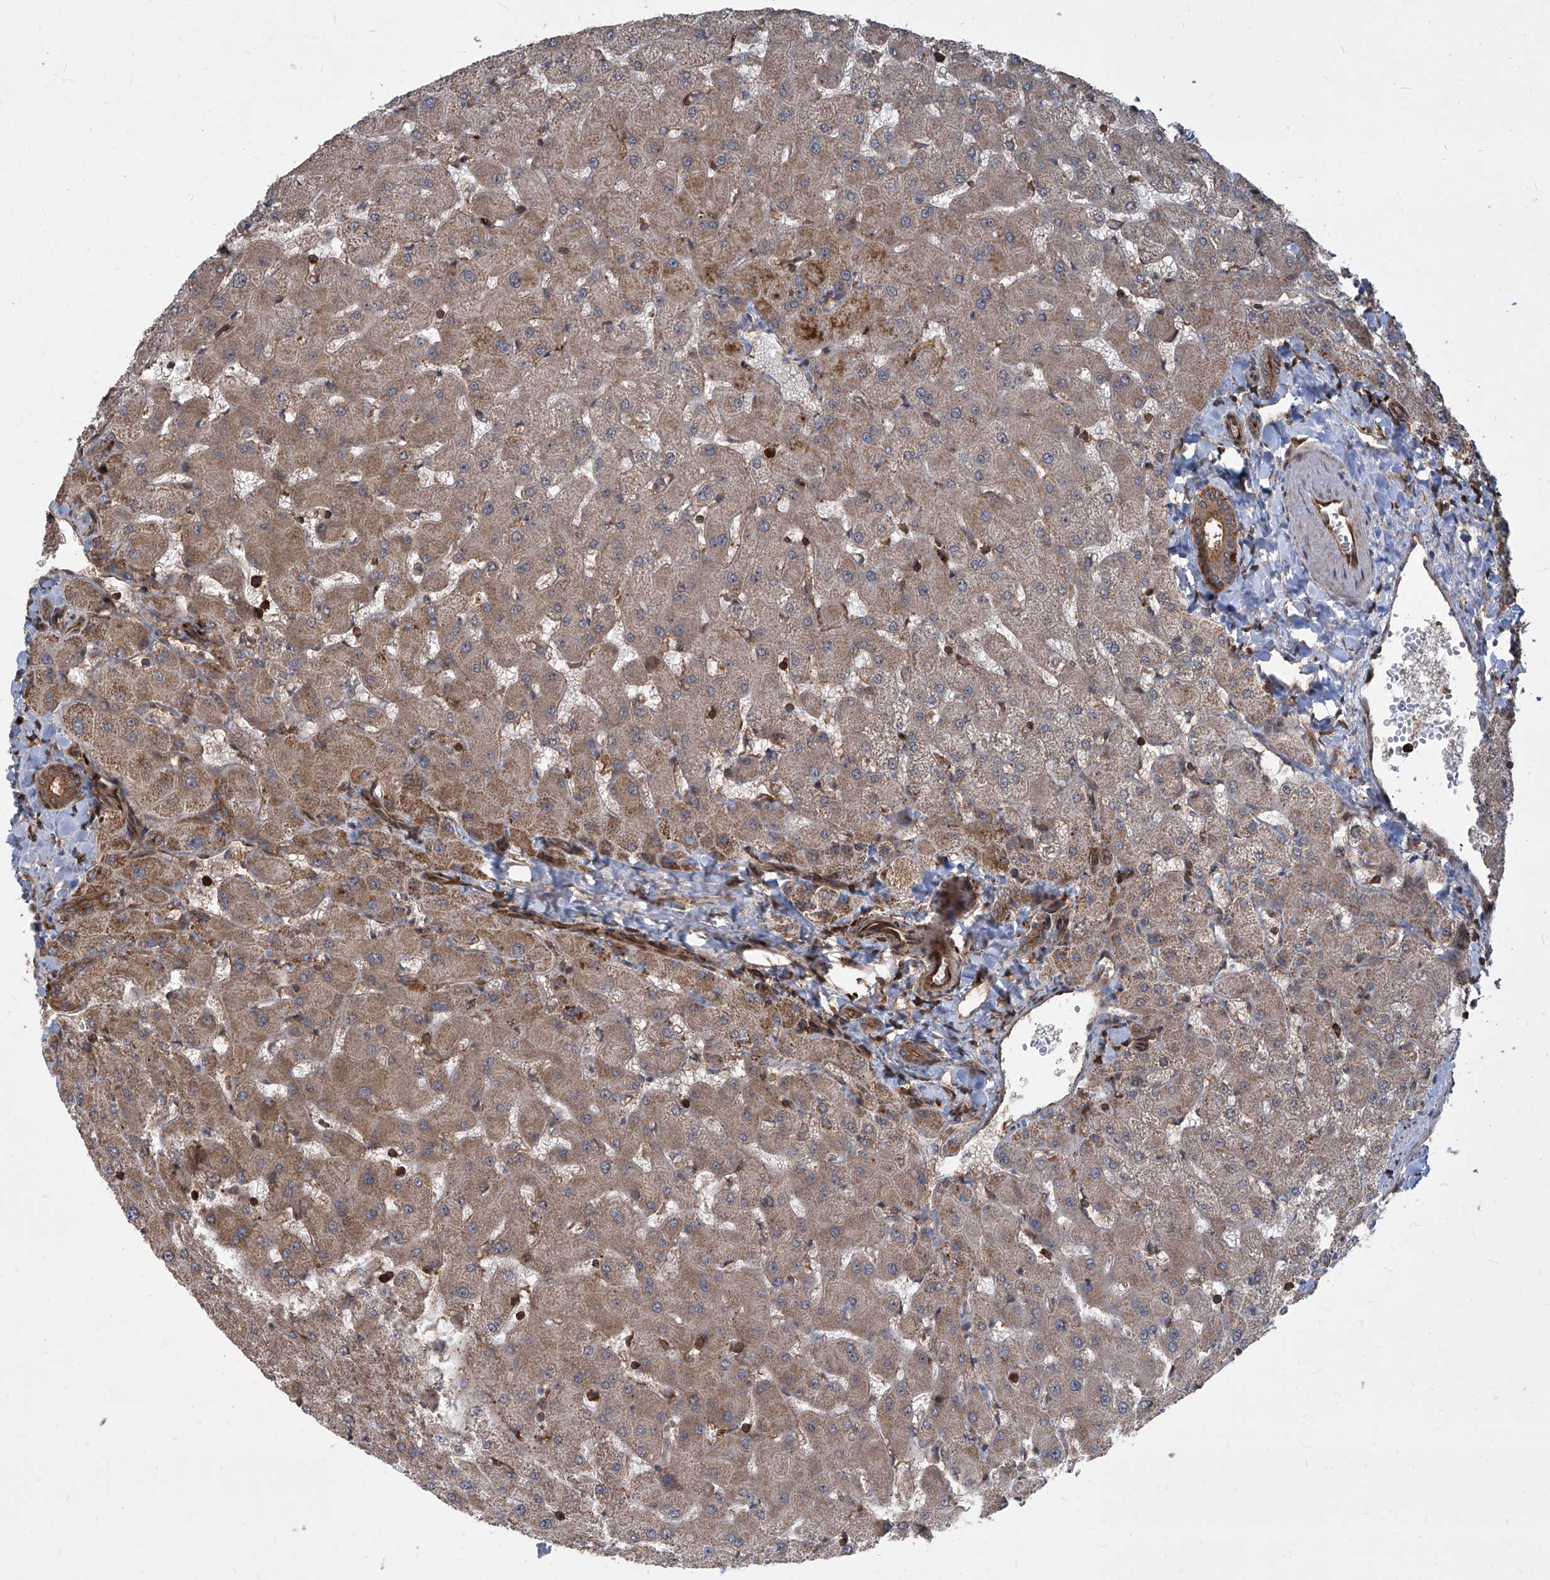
{"staining": {"intensity": "moderate", "quantity": ">75%", "location": "cytoplasmic/membranous"}, "tissue": "liver", "cell_type": "Cholangiocytes", "image_type": "normal", "snomed": [{"axis": "morphology", "description": "Normal tissue, NOS"}, {"axis": "topography", "description": "Liver"}], "caption": "The image shows immunohistochemical staining of normal liver. There is moderate cytoplasmic/membranous positivity is appreciated in approximately >75% of cholangiocytes. The protein is stained brown, and the nuclei are stained in blue (DAB (3,3'-diaminobenzidine) IHC with brightfield microscopy, high magnification).", "gene": "MAGED2", "patient": {"sex": "female", "age": 63}}